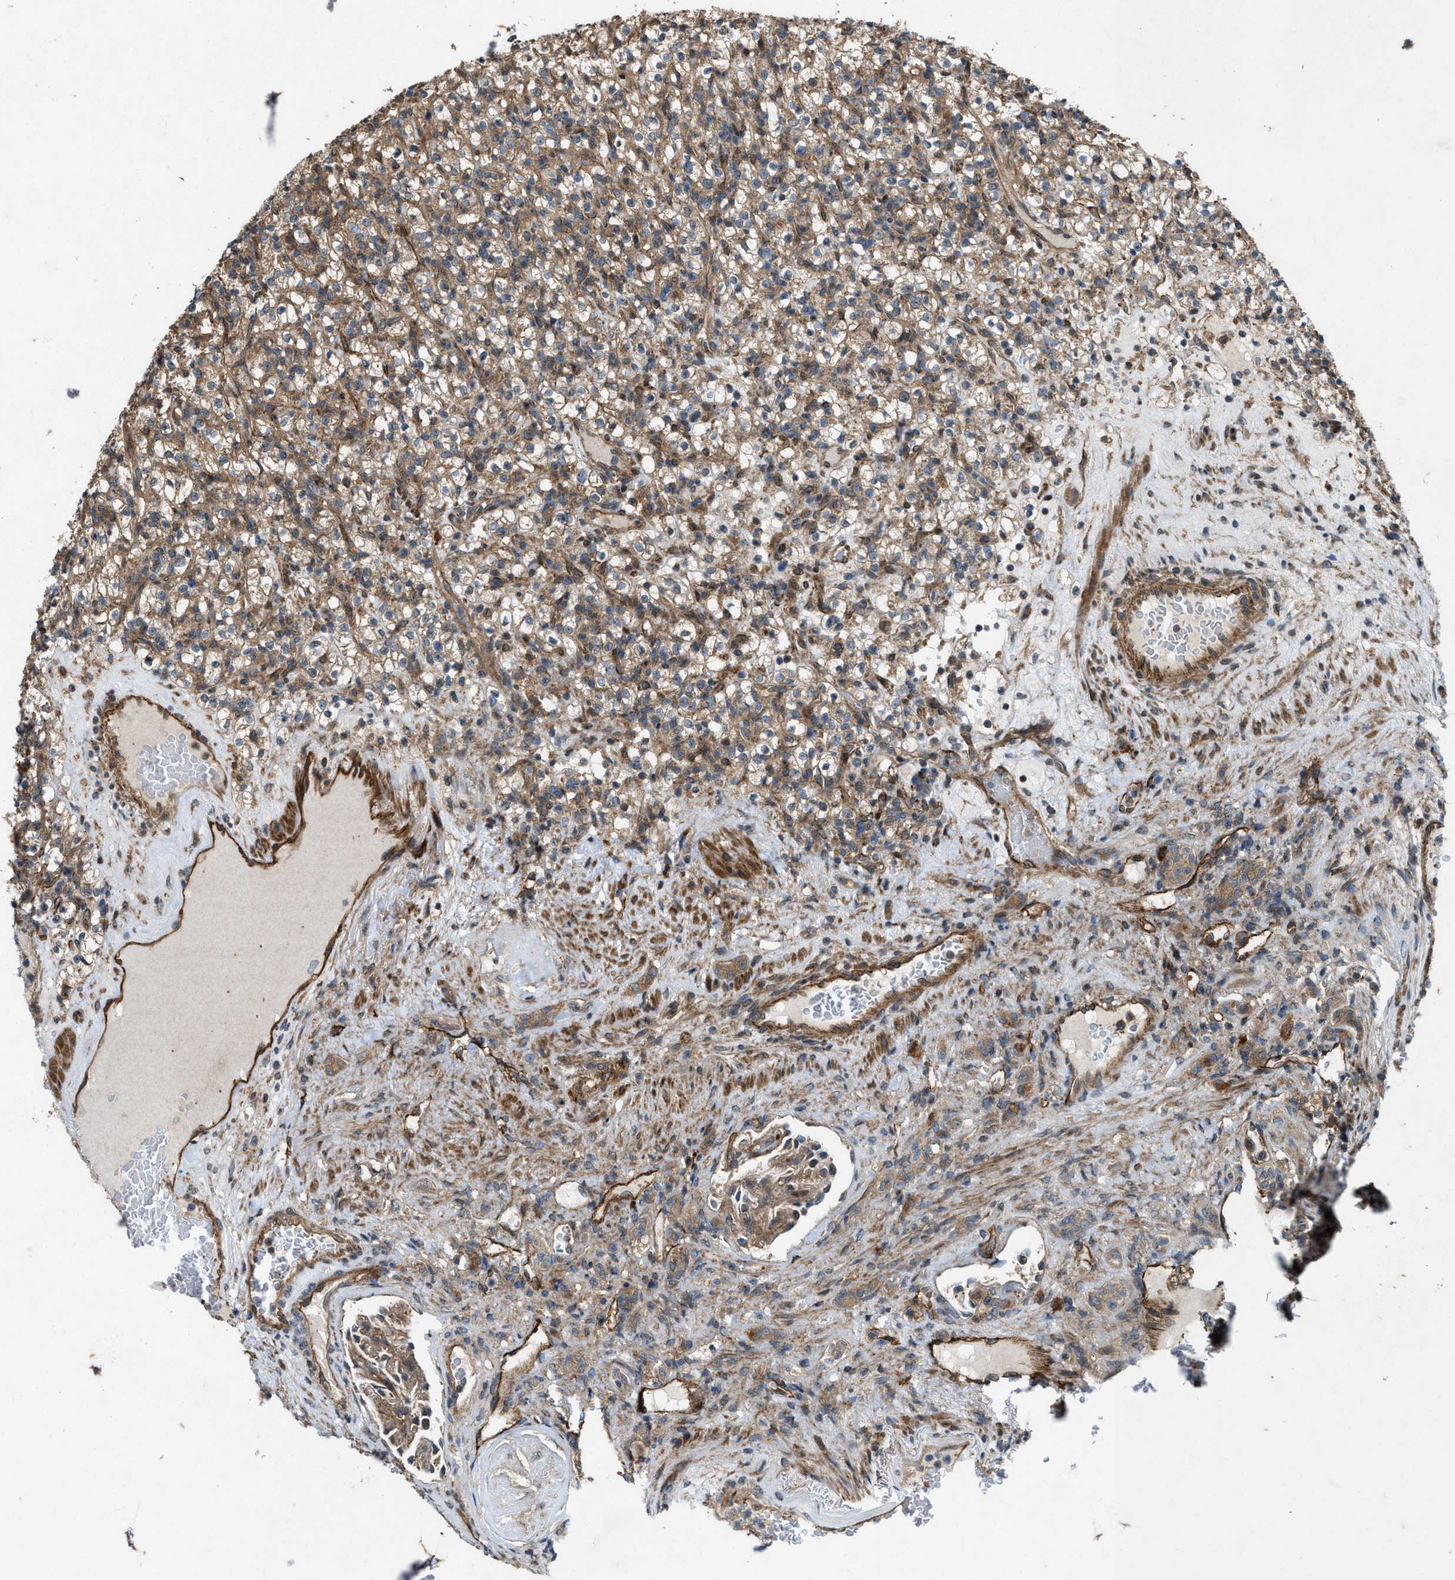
{"staining": {"intensity": "moderate", "quantity": ">75%", "location": "cytoplasmic/membranous"}, "tissue": "renal cancer", "cell_type": "Tumor cells", "image_type": "cancer", "snomed": [{"axis": "morphology", "description": "Normal tissue, NOS"}, {"axis": "morphology", "description": "Adenocarcinoma, NOS"}, {"axis": "topography", "description": "Kidney"}], "caption": "A photomicrograph showing moderate cytoplasmic/membranous expression in about >75% of tumor cells in adenocarcinoma (renal), as visualized by brown immunohistochemical staining.", "gene": "LRRC72", "patient": {"sex": "female", "age": 72}}